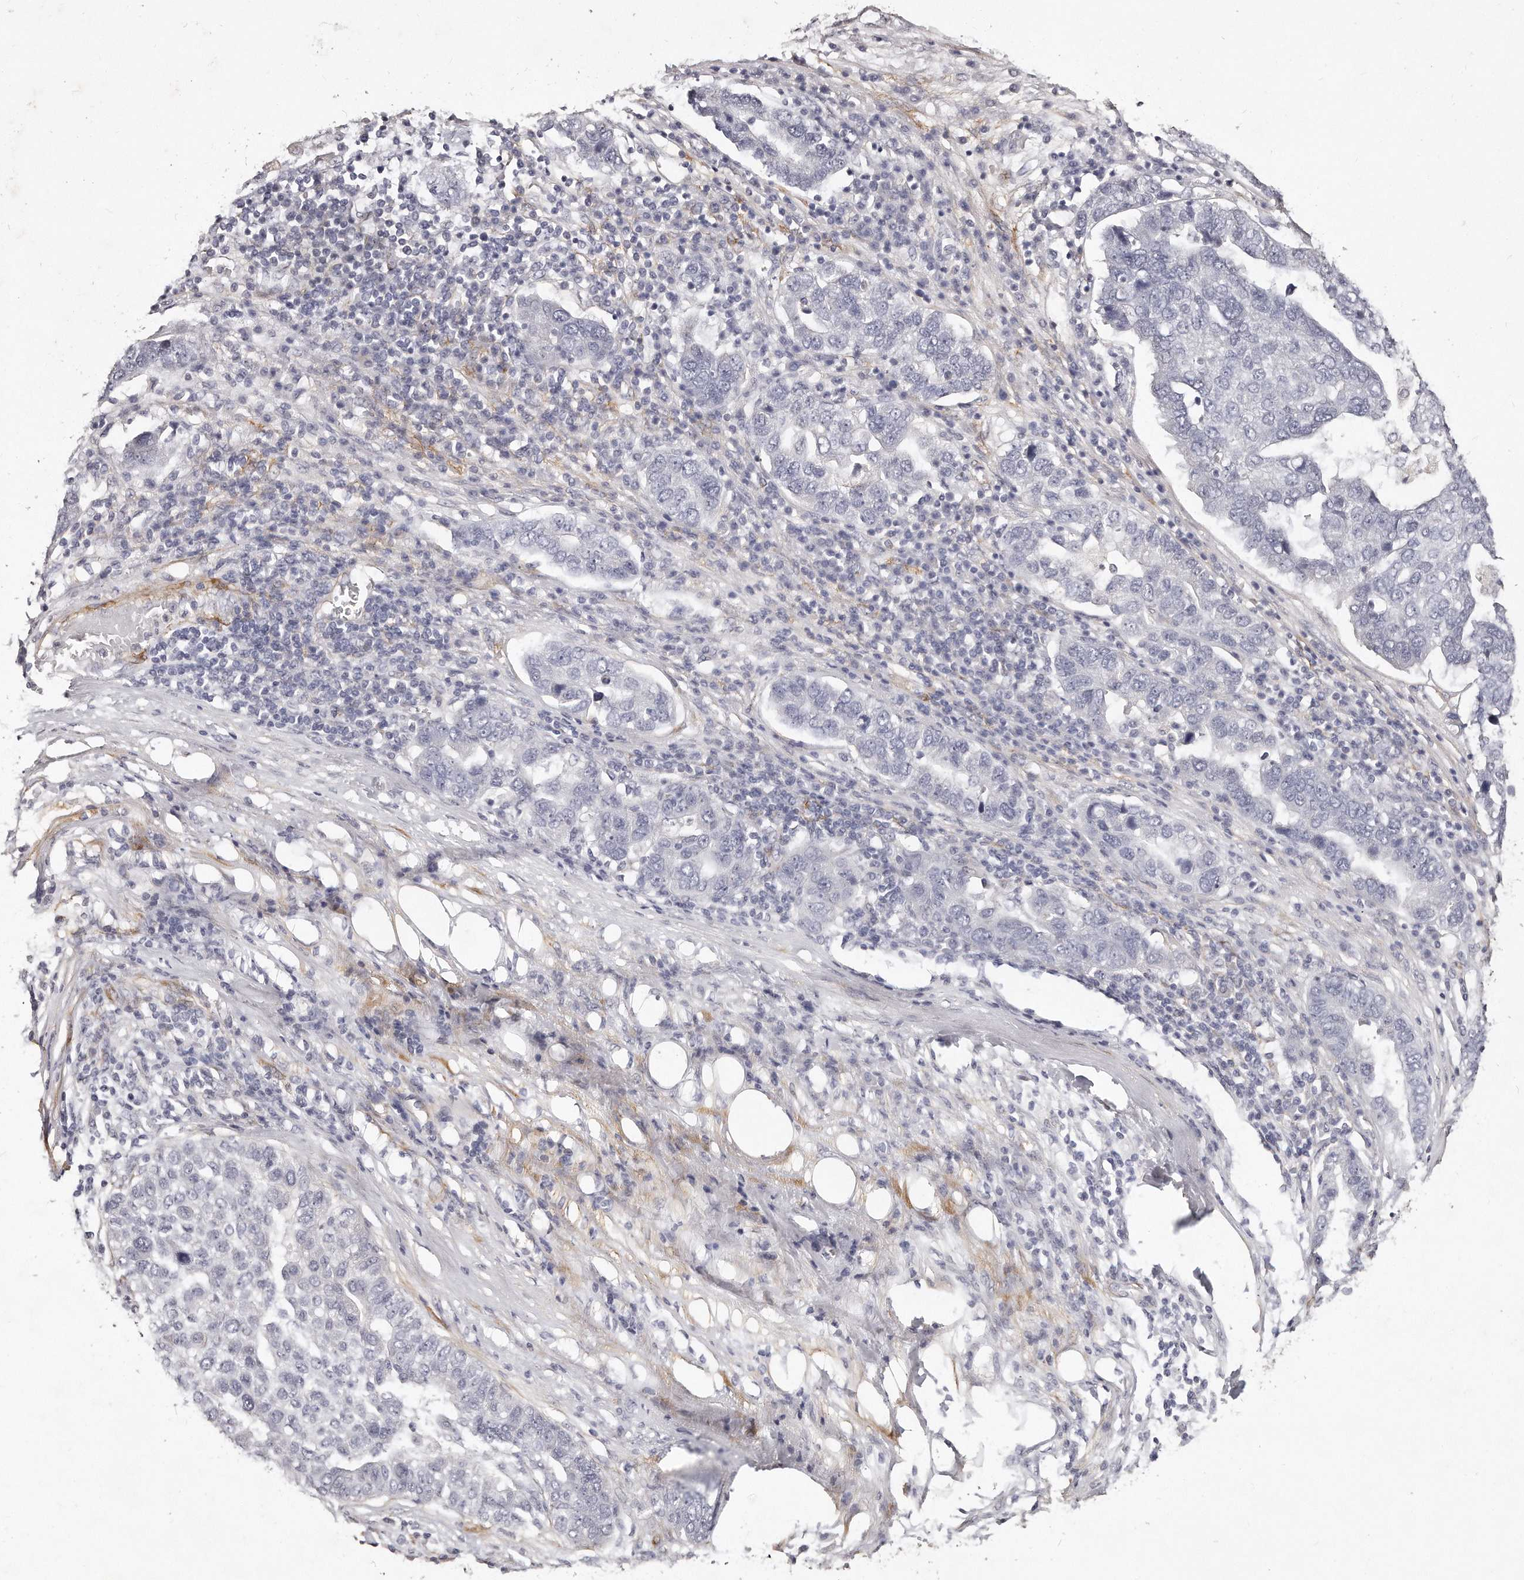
{"staining": {"intensity": "negative", "quantity": "none", "location": "none"}, "tissue": "pancreatic cancer", "cell_type": "Tumor cells", "image_type": "cancer", "snomed": [{"axis": "morphology", "description": "Adenocarcinoma, NOS"}, {"axis": "topography", "description": "Pancreas"}], "caption": "IHC of pancreatic adenocarcinoma reveals no expression in tumor cells.", "gene": "LMOD1", "patient": {"sex": "female", "age": 61}}